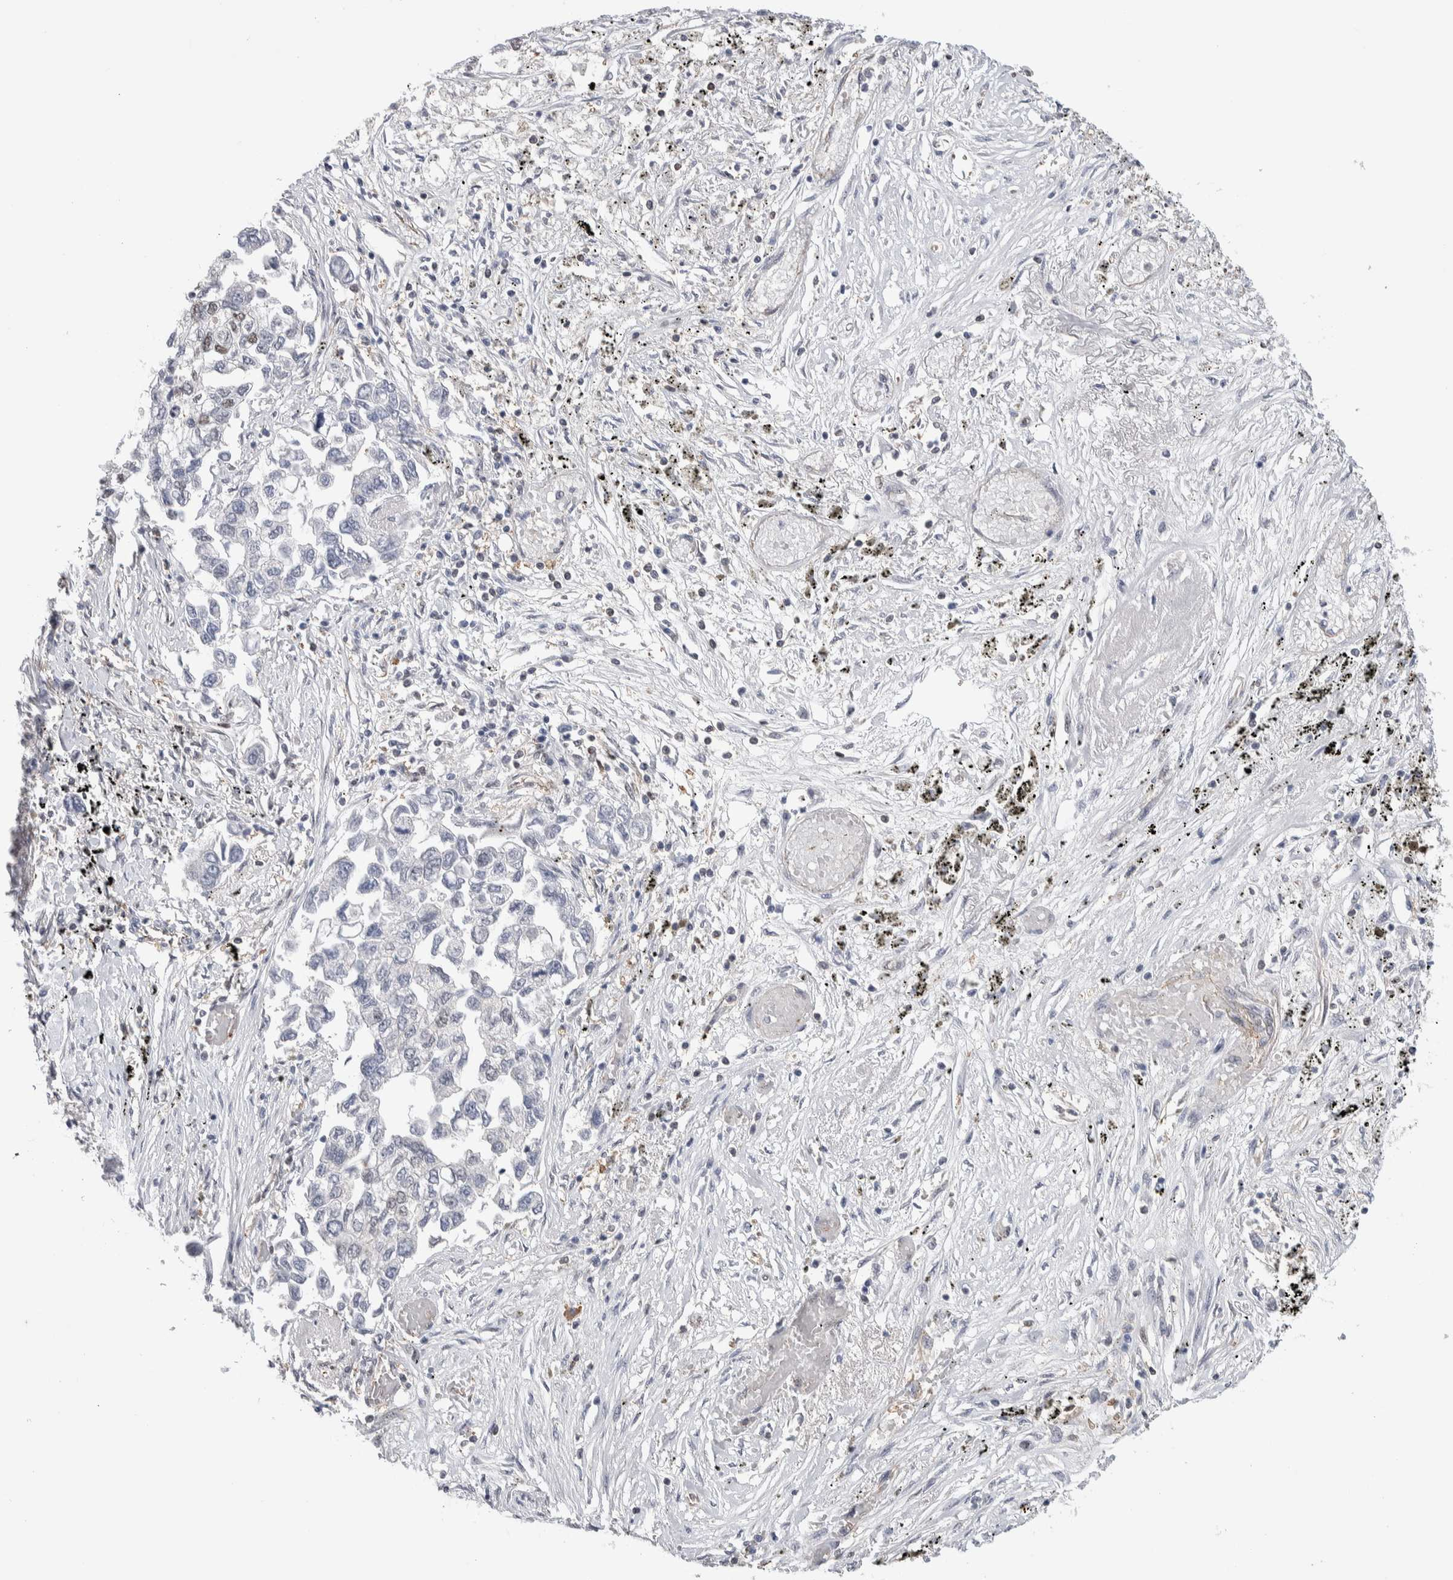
{"staining": {"intensity": "negative", "quantity": "none", "location": "none"}, "tissue": "lung cancer", "cell_type": "Tumor cells", "image_type": "cancer", "snomed": [{"axis": "morphology", "description": "Inflammation, NOS"}, {"axis": "morphology", "description": "Adenocarcinoma, NOS"}, {"axis": "topography", "description": "Lung"}], "caption": "This is an IHC image of human lung cancer (adenocarcinoma). There is no staining in tumor cells.", "gene": "ZBTB49", "patient": {"sex": "male", "age": 63}}